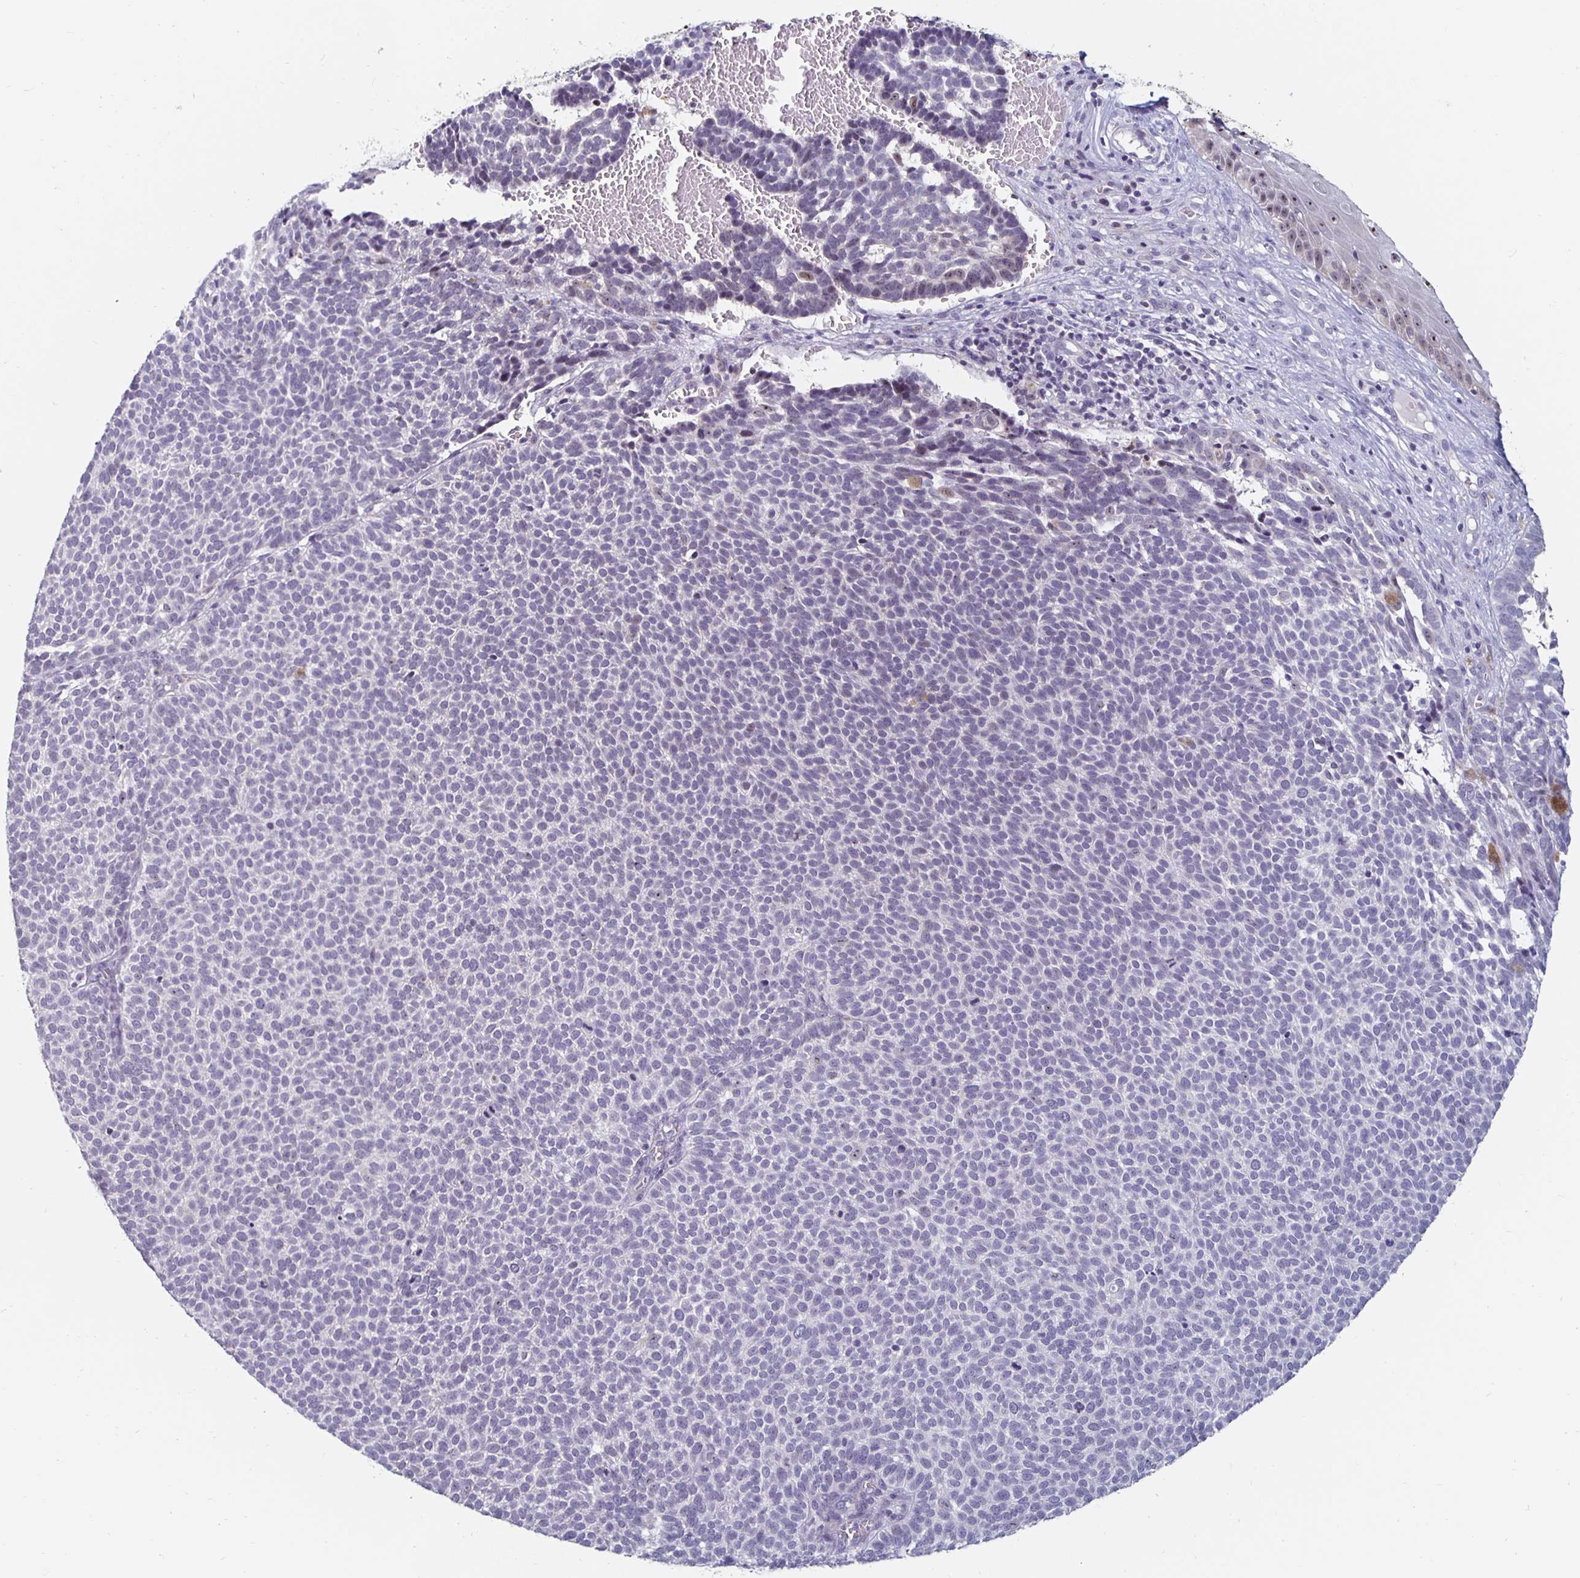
{"staining": {"intensity": "negative", "quantity": "none", "location": "none"}, "tissue": "skin cancer", "cell_type": "Tumor cells", "image_type": "cancer", "snomed": [{"axis": "morphology", "description": "Basal cell carcinoma"}, {"axis": "topography", "description": "Skin"}], "caption": "Immunohistochemical staining of basal cell carcinoma (skin) exhibits no significant staining in tumor cells.", "gene": "NUP85", "patient": {"sex": "male", "age": 63}}